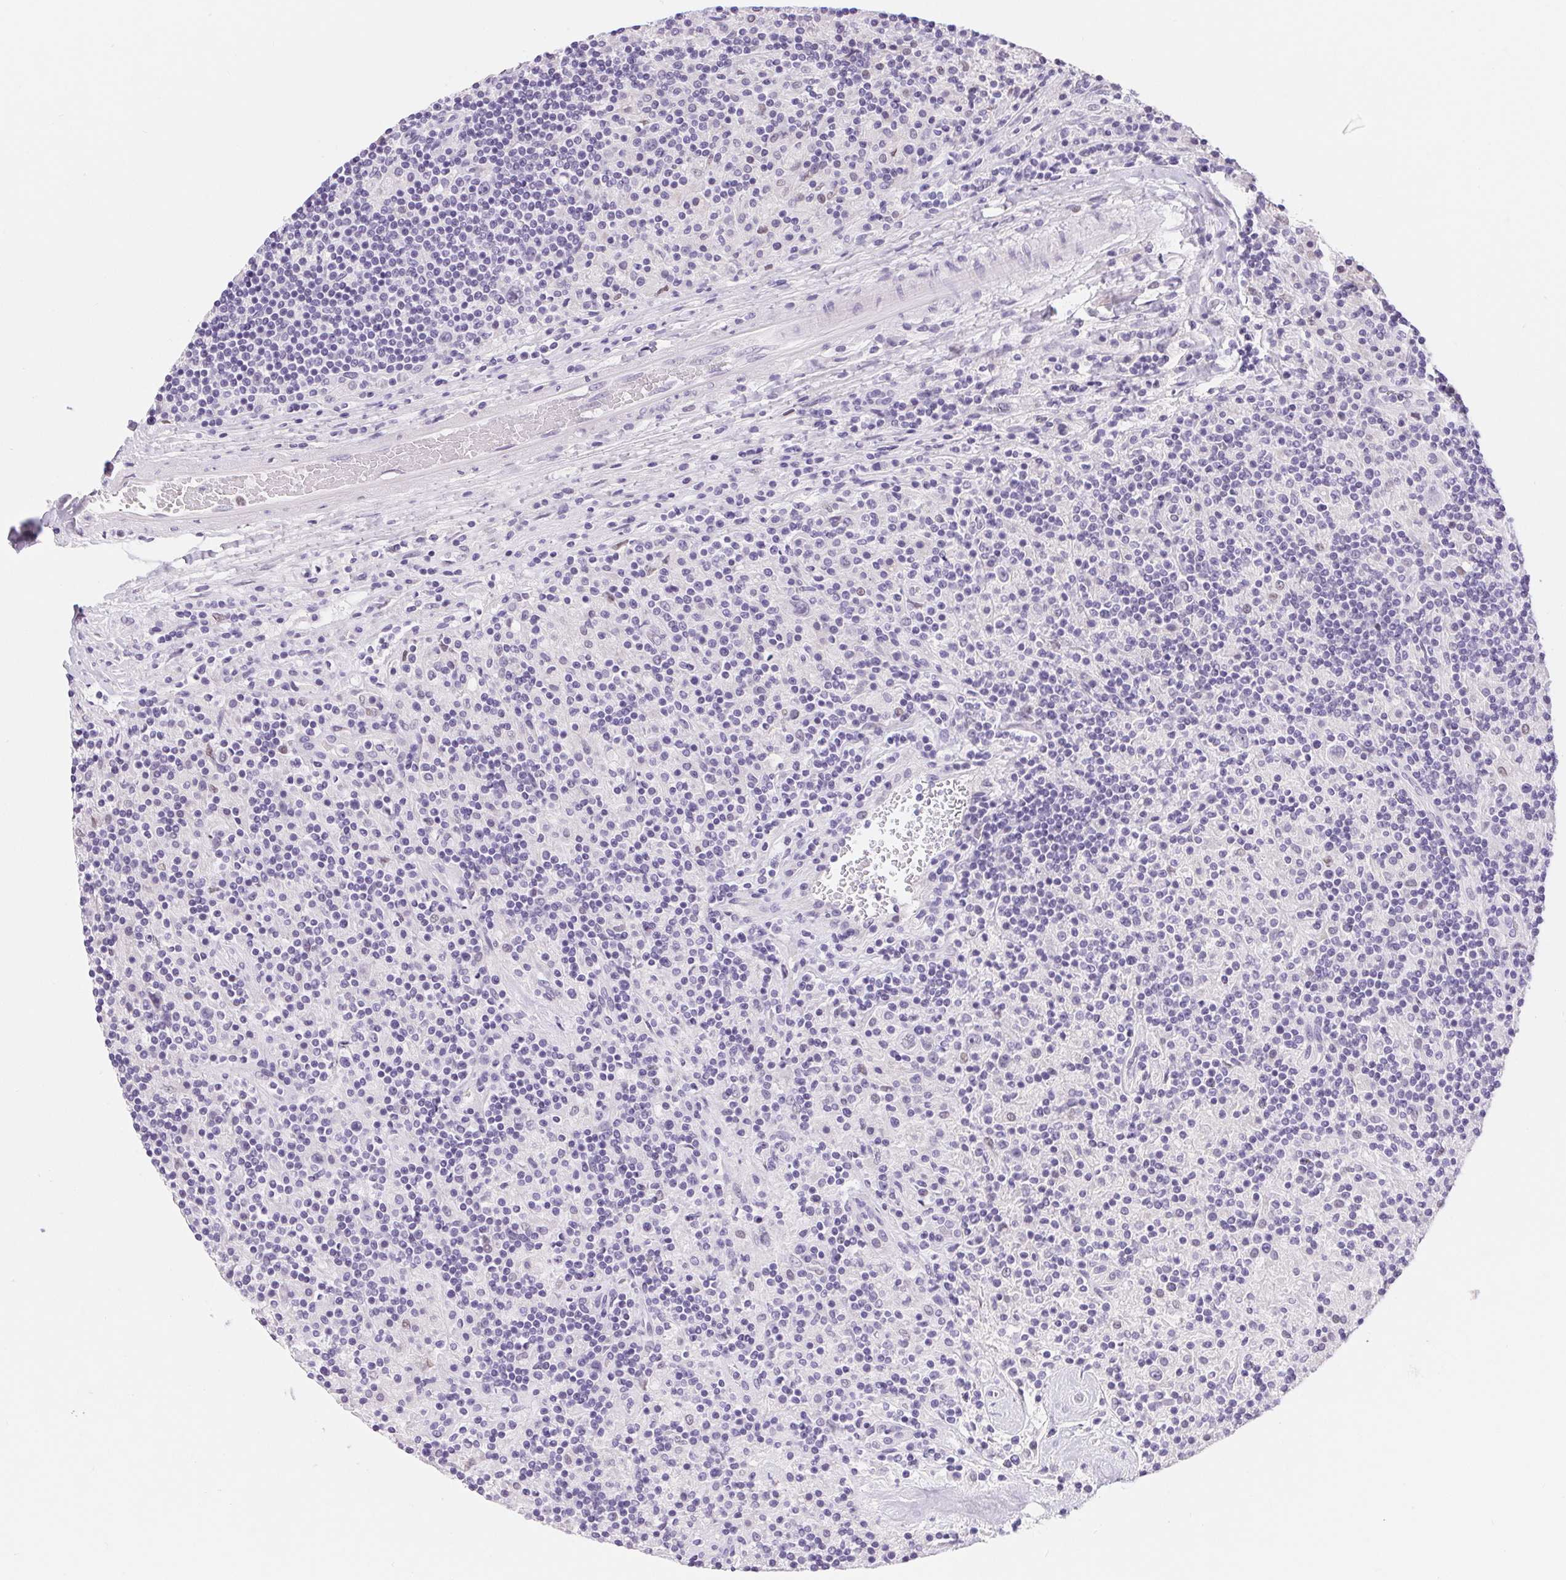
{"staining": {"intensity": "negative", "quantity": "none", "location": "none"}, "tissue": "lymphoma", "cell_type": "Tumor cells", "image_type": "cancer", "snomed": [{"axis": "morphology", "description": "Hodgkin's disease, NOS"}, {"axis": "topography", "description": "Lymph node"}], "caption": "High power microscopy micrograph of an IHC histopathology image of Hodgkin's disease, revealing no significant positivity in tumor cells. Brightfield microscopy of IHC stained with DAB (brown) and hematoxylin (blue), captured at high magnification.", "gene": "ASGR2", "patient": {"sex": "male", "age": 70}}